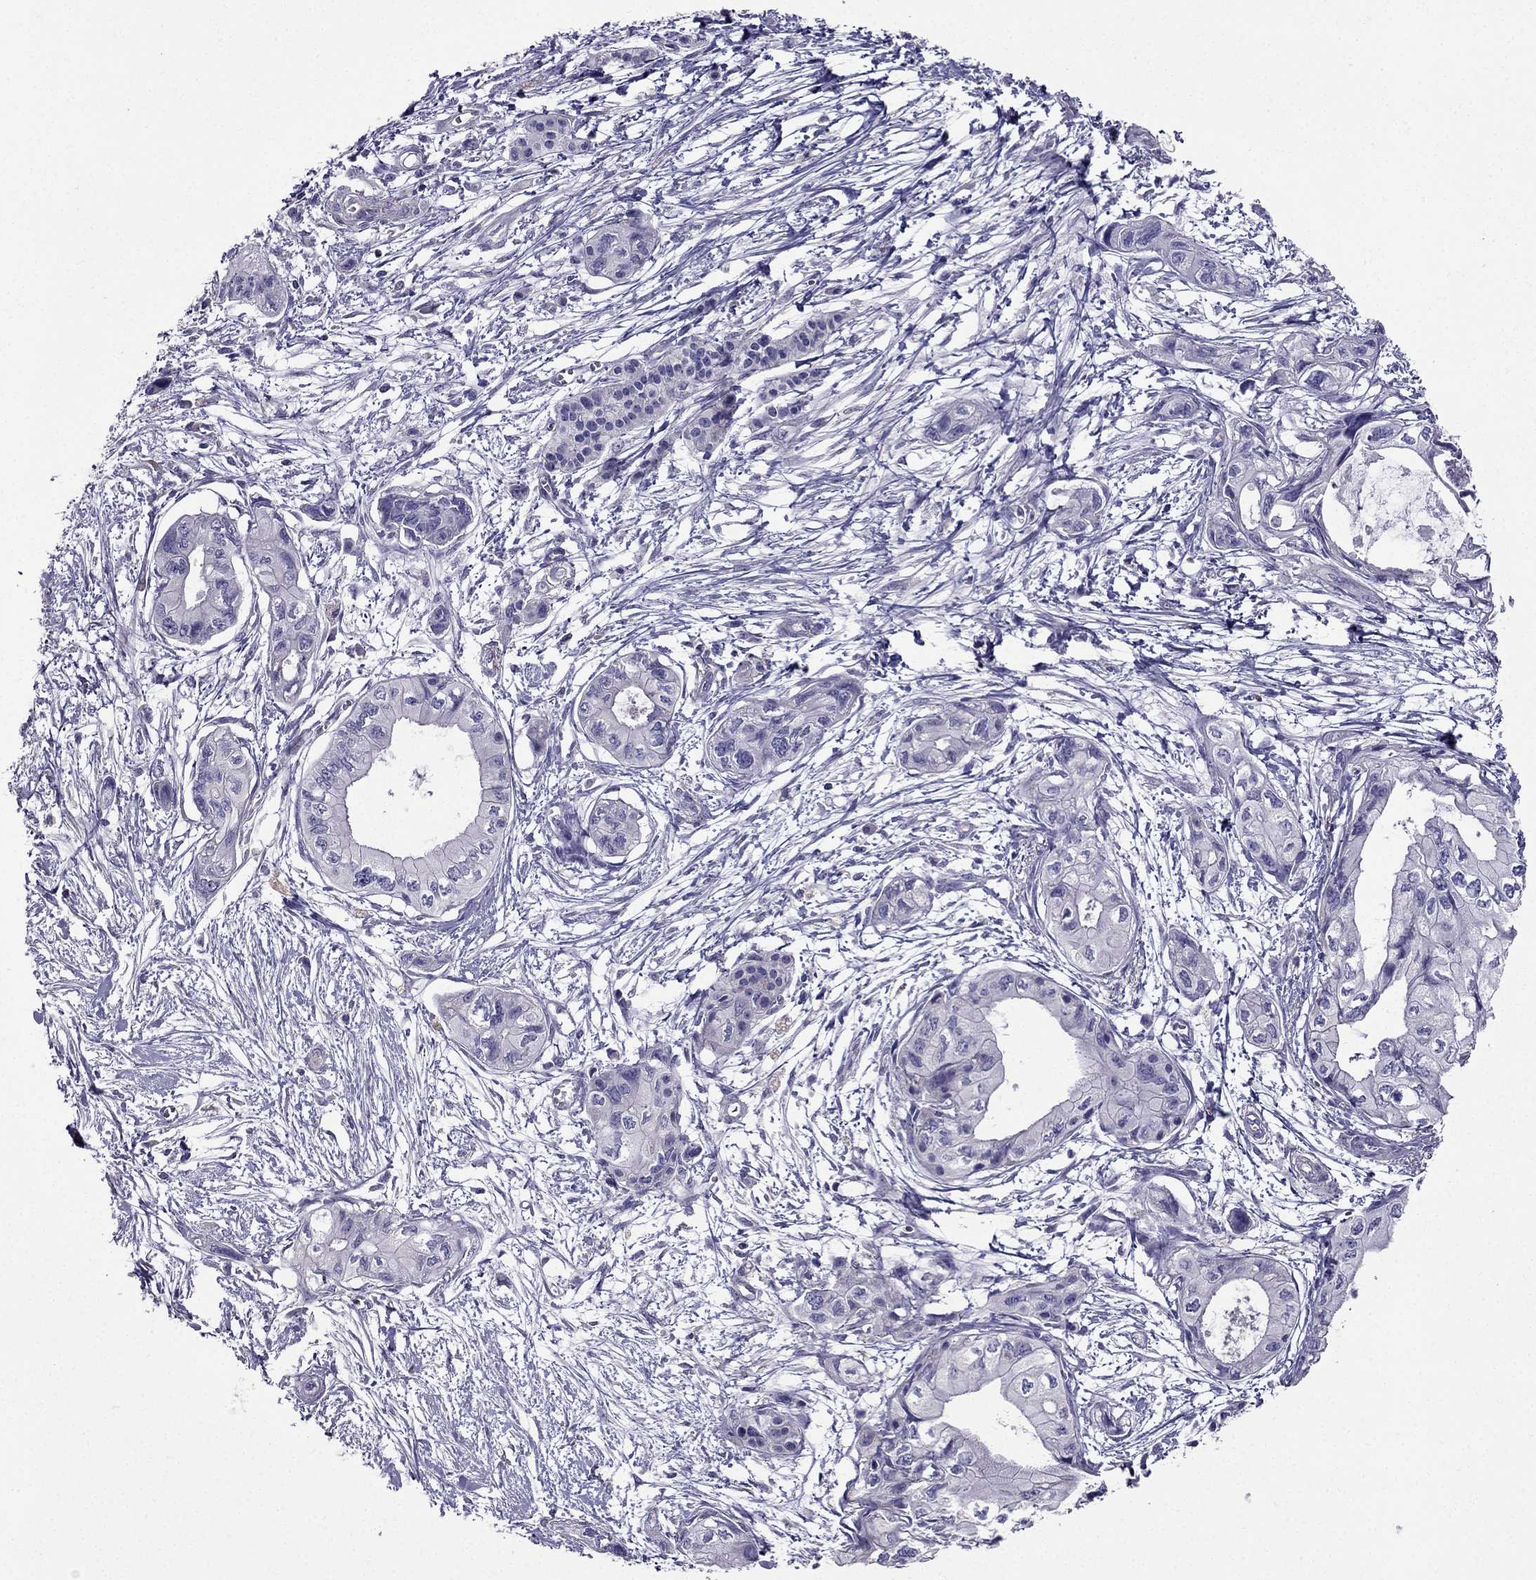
{"staining": {"intensity": "negative", "quantity": "none", "location": "none"}, "tissue": "pancreatic cancer", "cell_type": "Tumor cells", "image_type": "cancer", "snomed": [{"axis": "morphology", "description": "Adenocarcinoma, NOS"}, {"axis": "topography", "description": "Pancreas"}], "caption": "High magnification brightfield microscopy of pancreatic cancer (adenocarcinoma) stained with DAB (brown) and counterstained with hematoxylin (blue): tumor cells show no significant expression.", "gene": "AS3MT", "patient": {"sex": "female", "age": 76}}